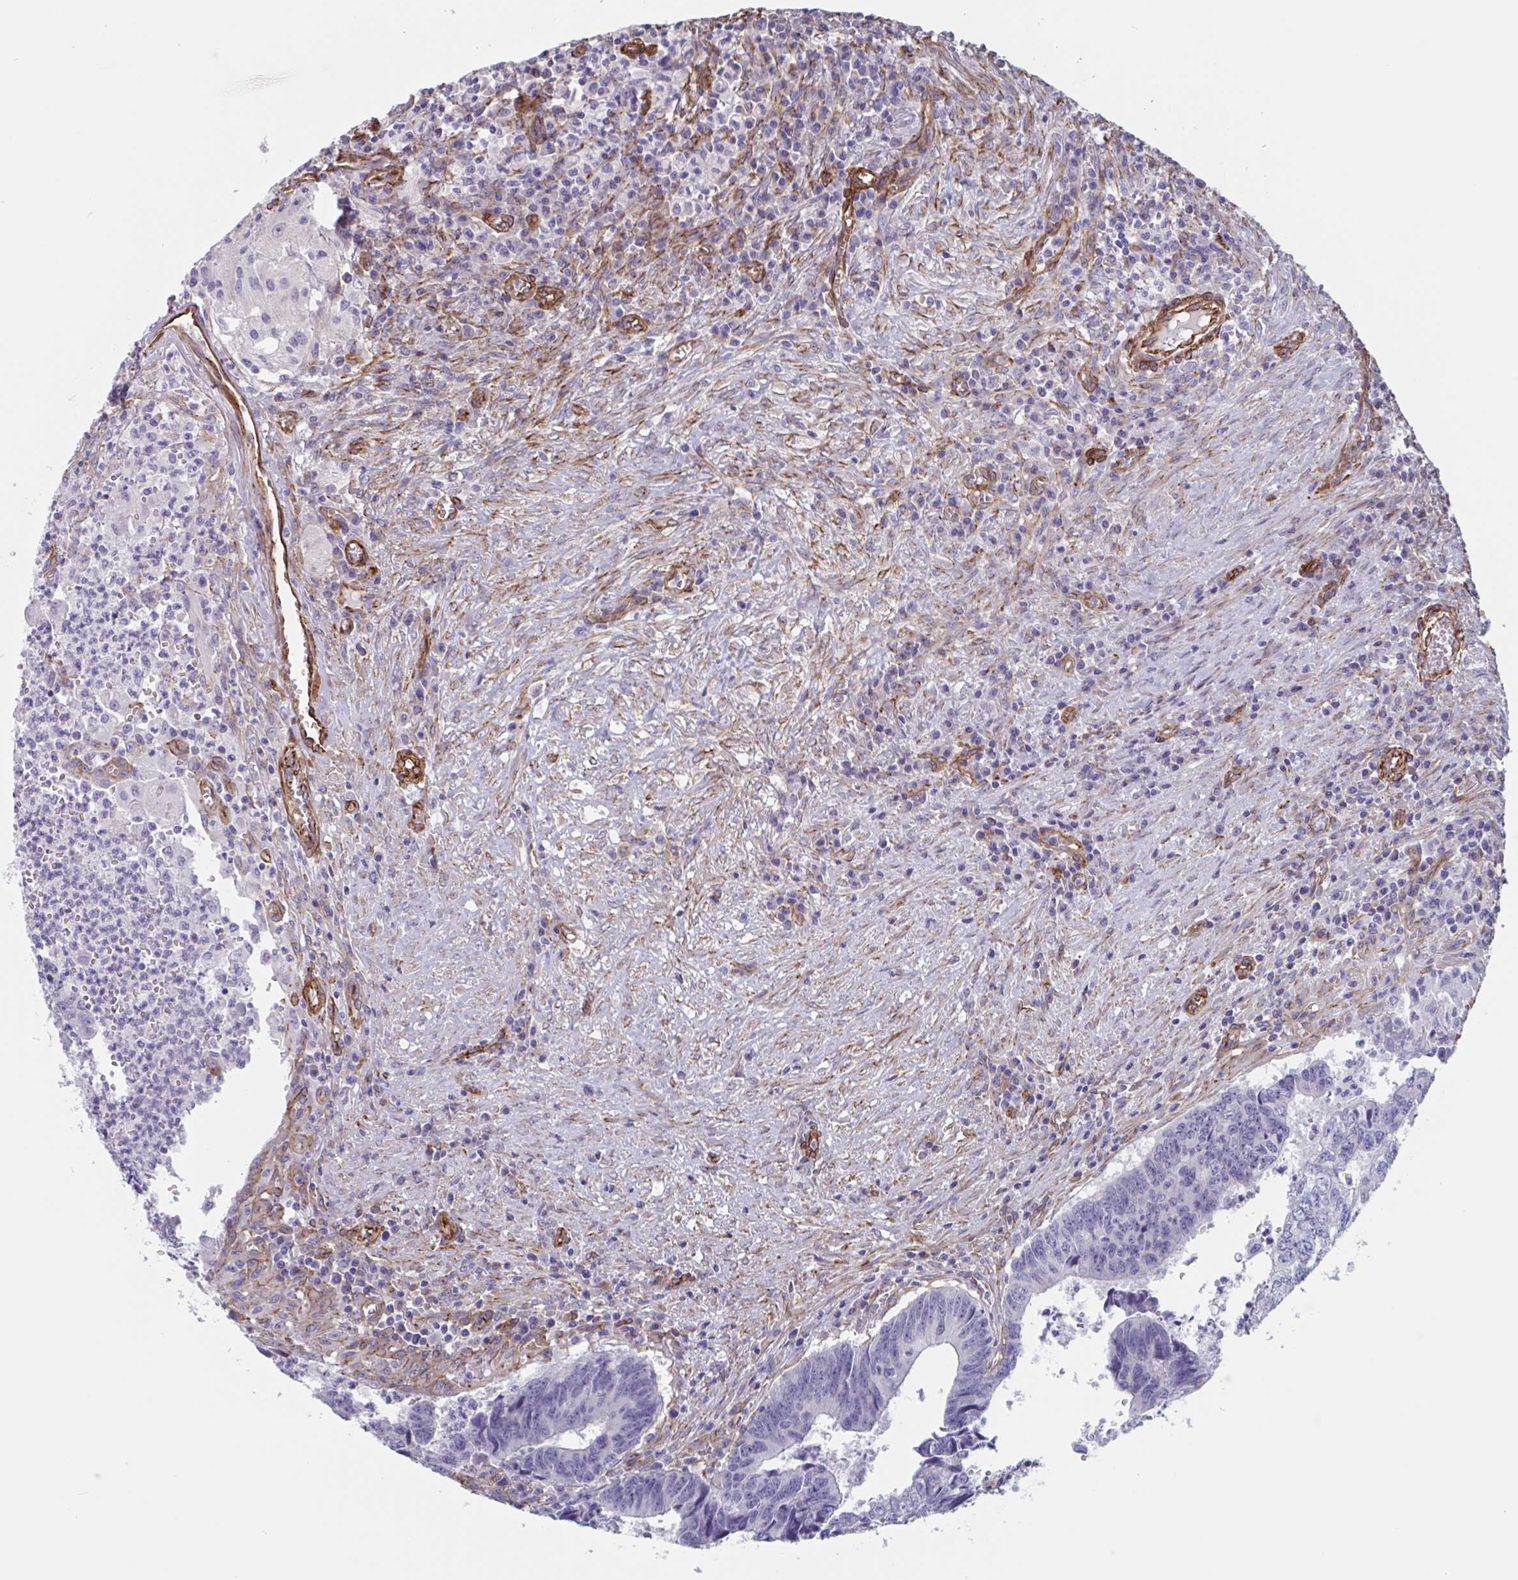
{"staining": {"intensity": "negative", "quantity": "none", "location": "none"}, "tissue": "colorectal cancer", "cell_type": "Tumor cells", "image_type": "cancer", "snomed": [{"axis": "morphology", "description": "Adenocarcinoma, NOS"}, {"axis": "topography", "description": "Colon"}], "caption": "The photomicrograph exhibits no significant expression in tumor cells of colorectal adenocarcinoma.", "gene": "CITED4", "patient": {"sex": "male", "age": 86}}